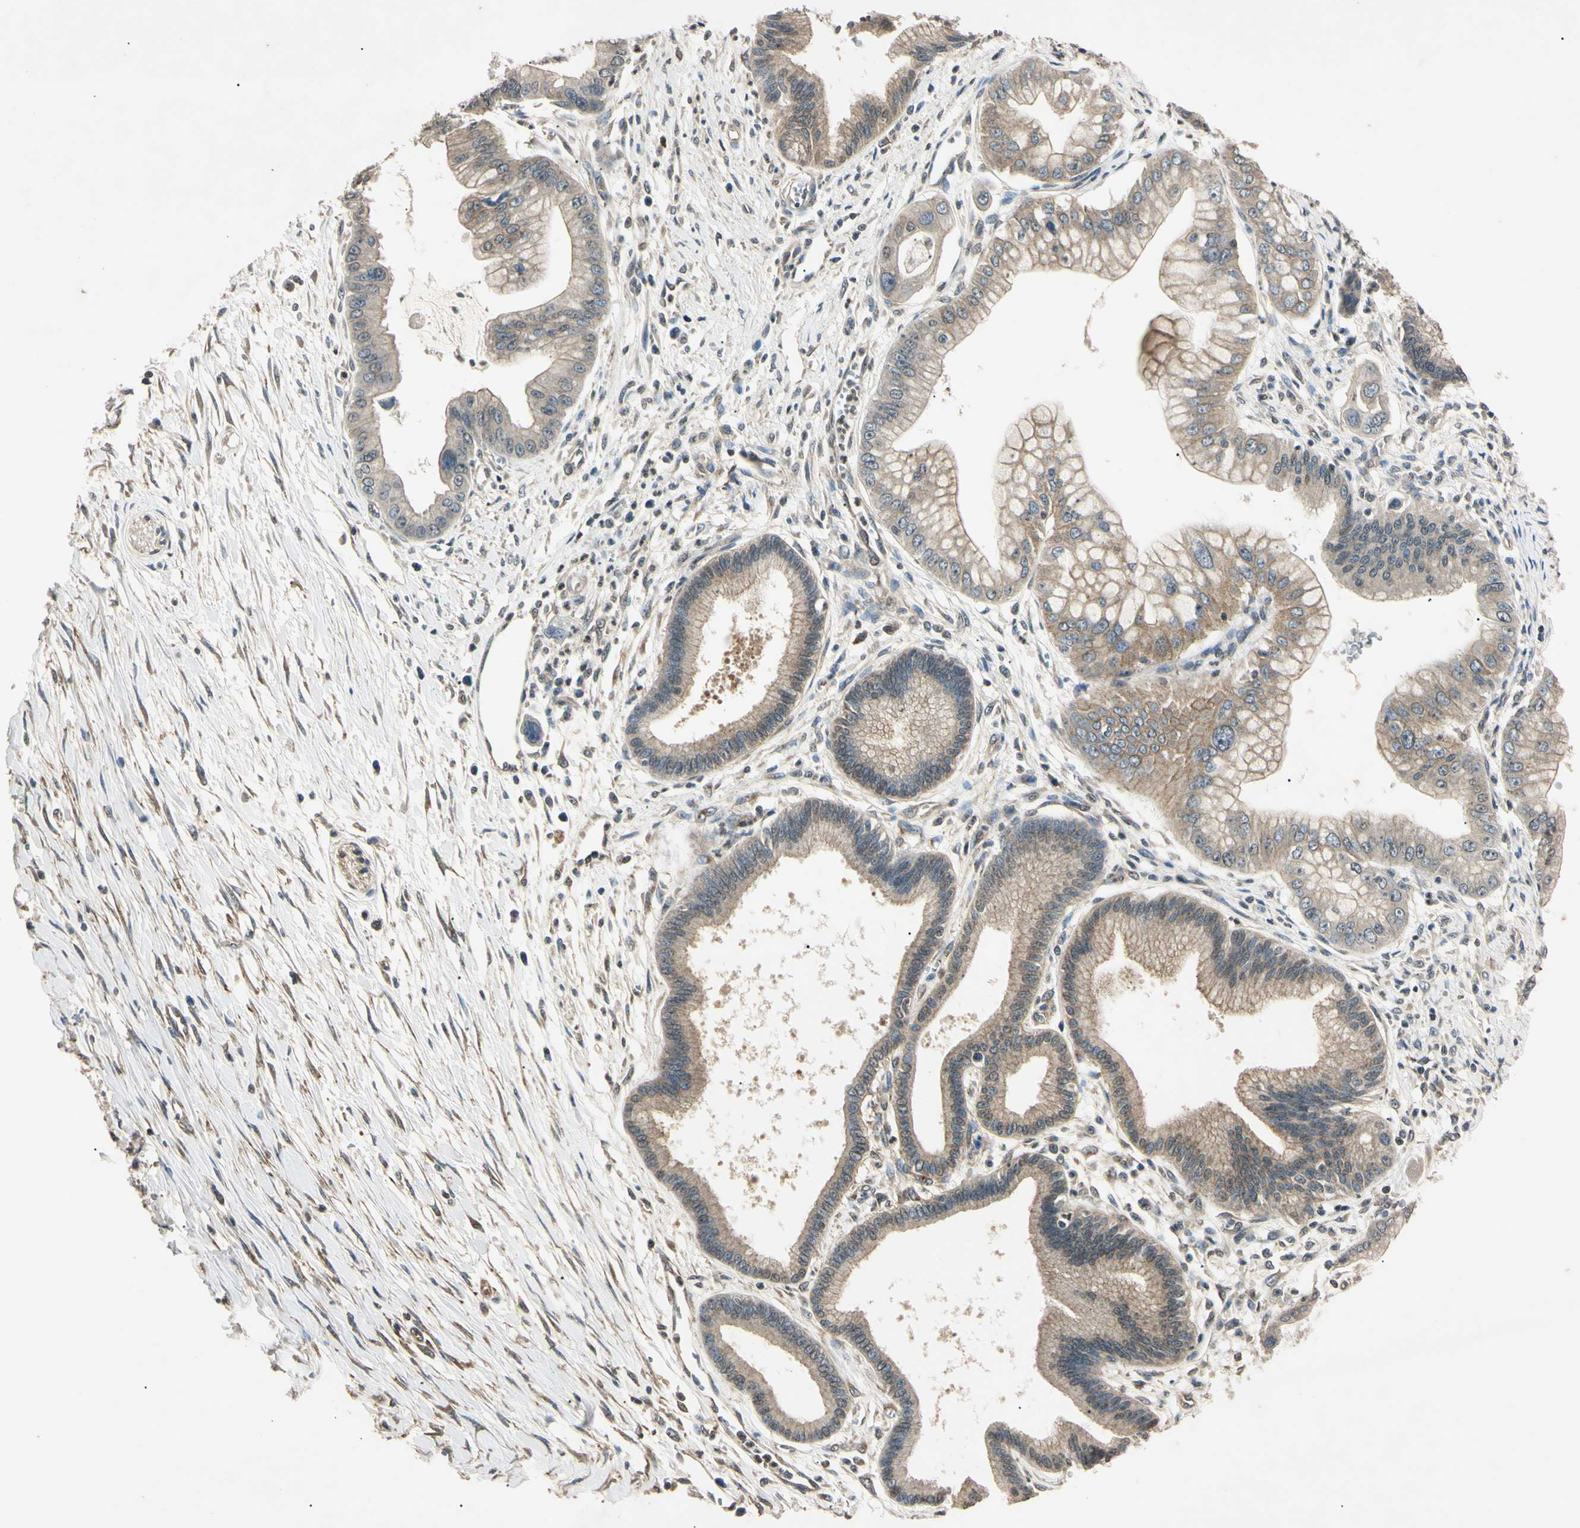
{"staining": {"intensity": "moderate", "quantity": "25%-75%", "location": "cytoplasmic/membranous"}, "tissue": "pancreatic cancer", "cell_type": "Tumor cells", "image_type": "cancer", "snomed": [{"axis": "morphology", "description": "Adenocarcinoma, NOS"}, {"axis": "topography", "description": "Pancreas"}], "caption": "Moderate cytoplasmic/membranous protein staining is seen in about 25%-75% of tumor cells in pancreatic cancer. The staining is performed using DAB brown chromogen to label protein expression. The nuclei are counter-stained blue using hematoxylin.", "gene": "EPN1", "patient": {"sex": "male", "age": 59}}